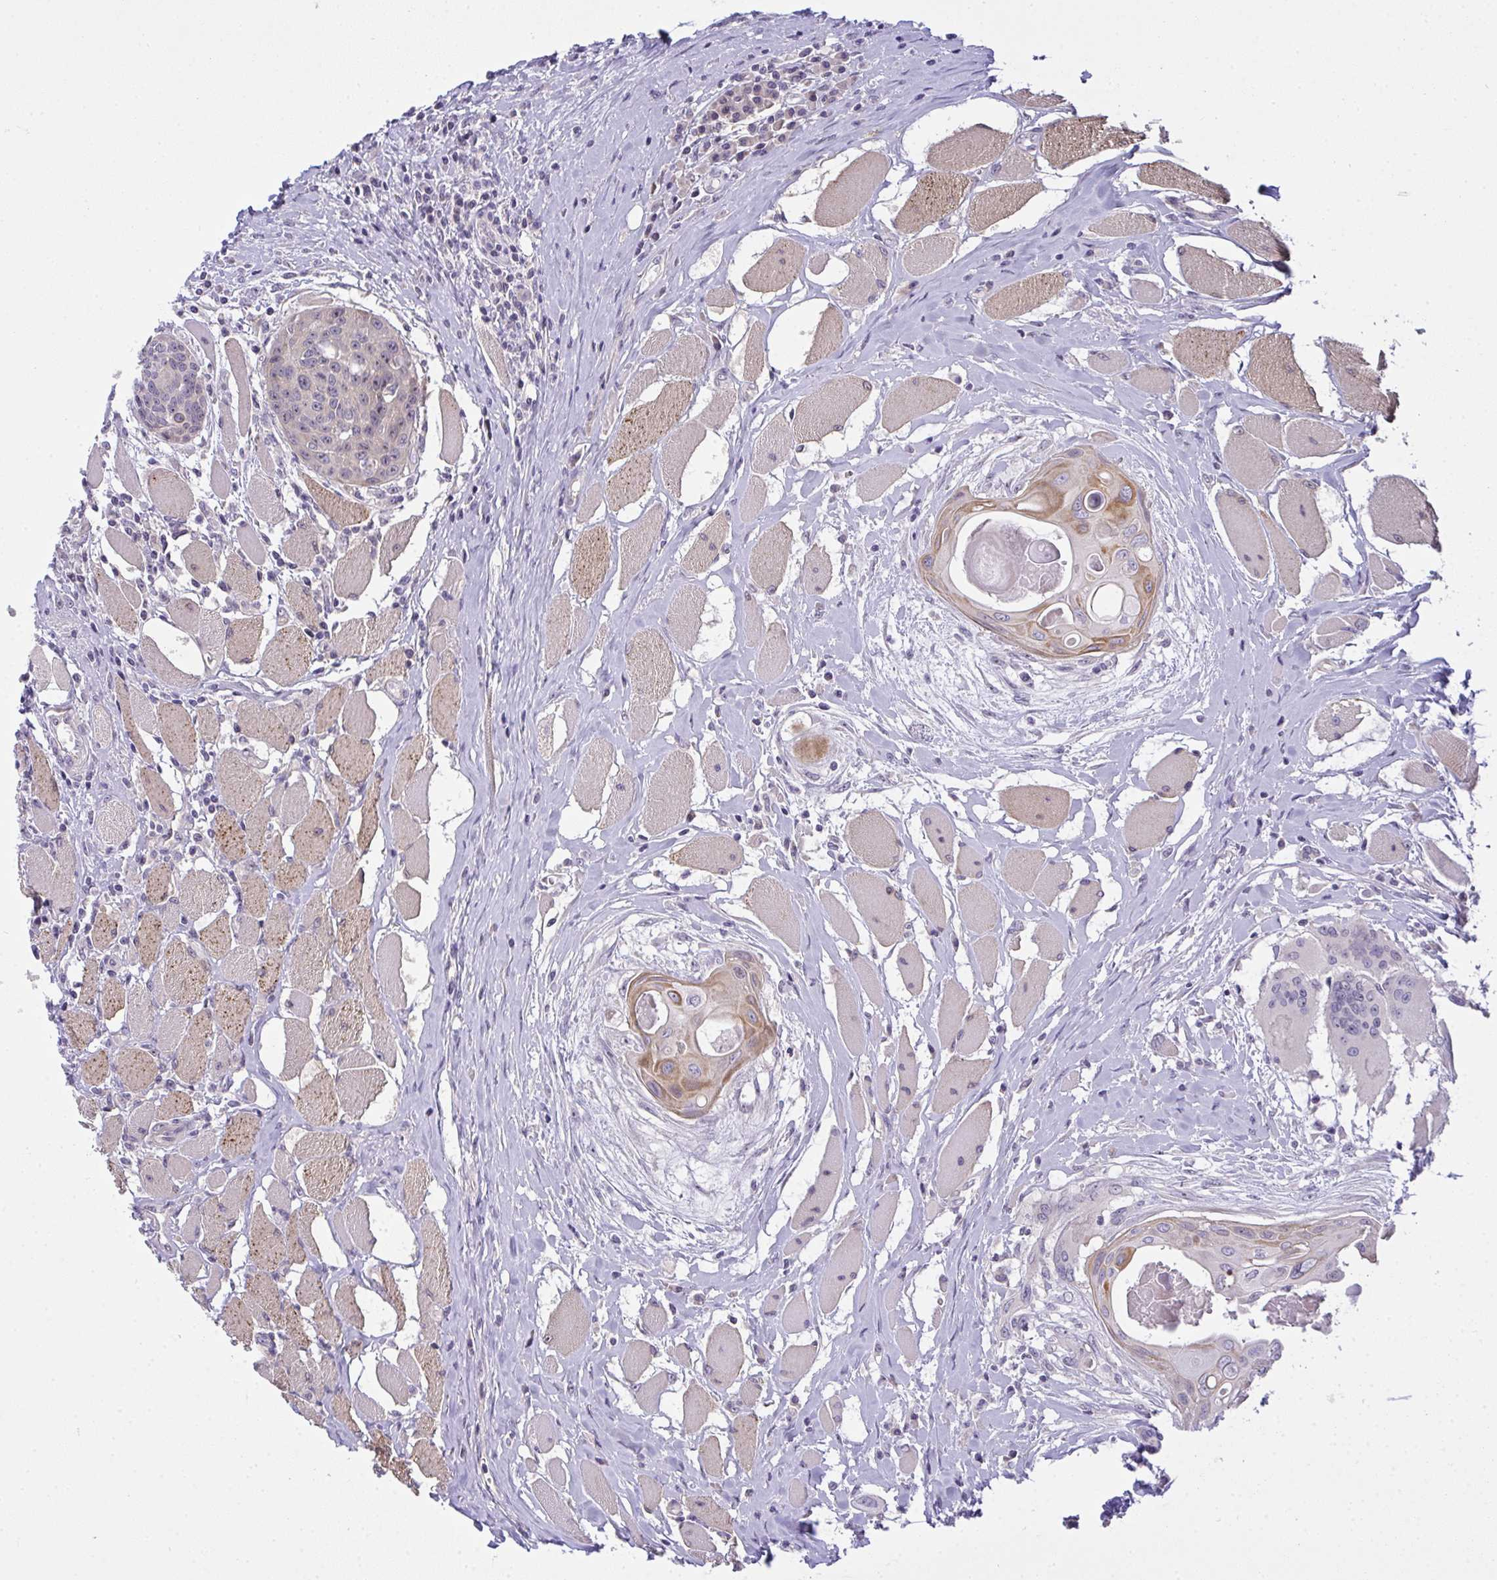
{"staining": {"intensity": "moderate", "quantity": "25%-75%", "location": "cytoplasmic/membranous"}, "tissue": "head and neck cancer", "cell_type": "Tumor cells", "image_type": "cancer", "snomed": [{"axis": "morphology", "description": "Squamous cell carcinoma, NOS"}, {"axis": "topography", "description": "Head-Neck"}], "caption": "This is an image of IHC staining of head and neck cancer, which shows moderate positivity in the cytoplasmic/membranous of tumor cells.", "gene": "NT5C1A", "patient": {"sex": "female", "age": 73}}